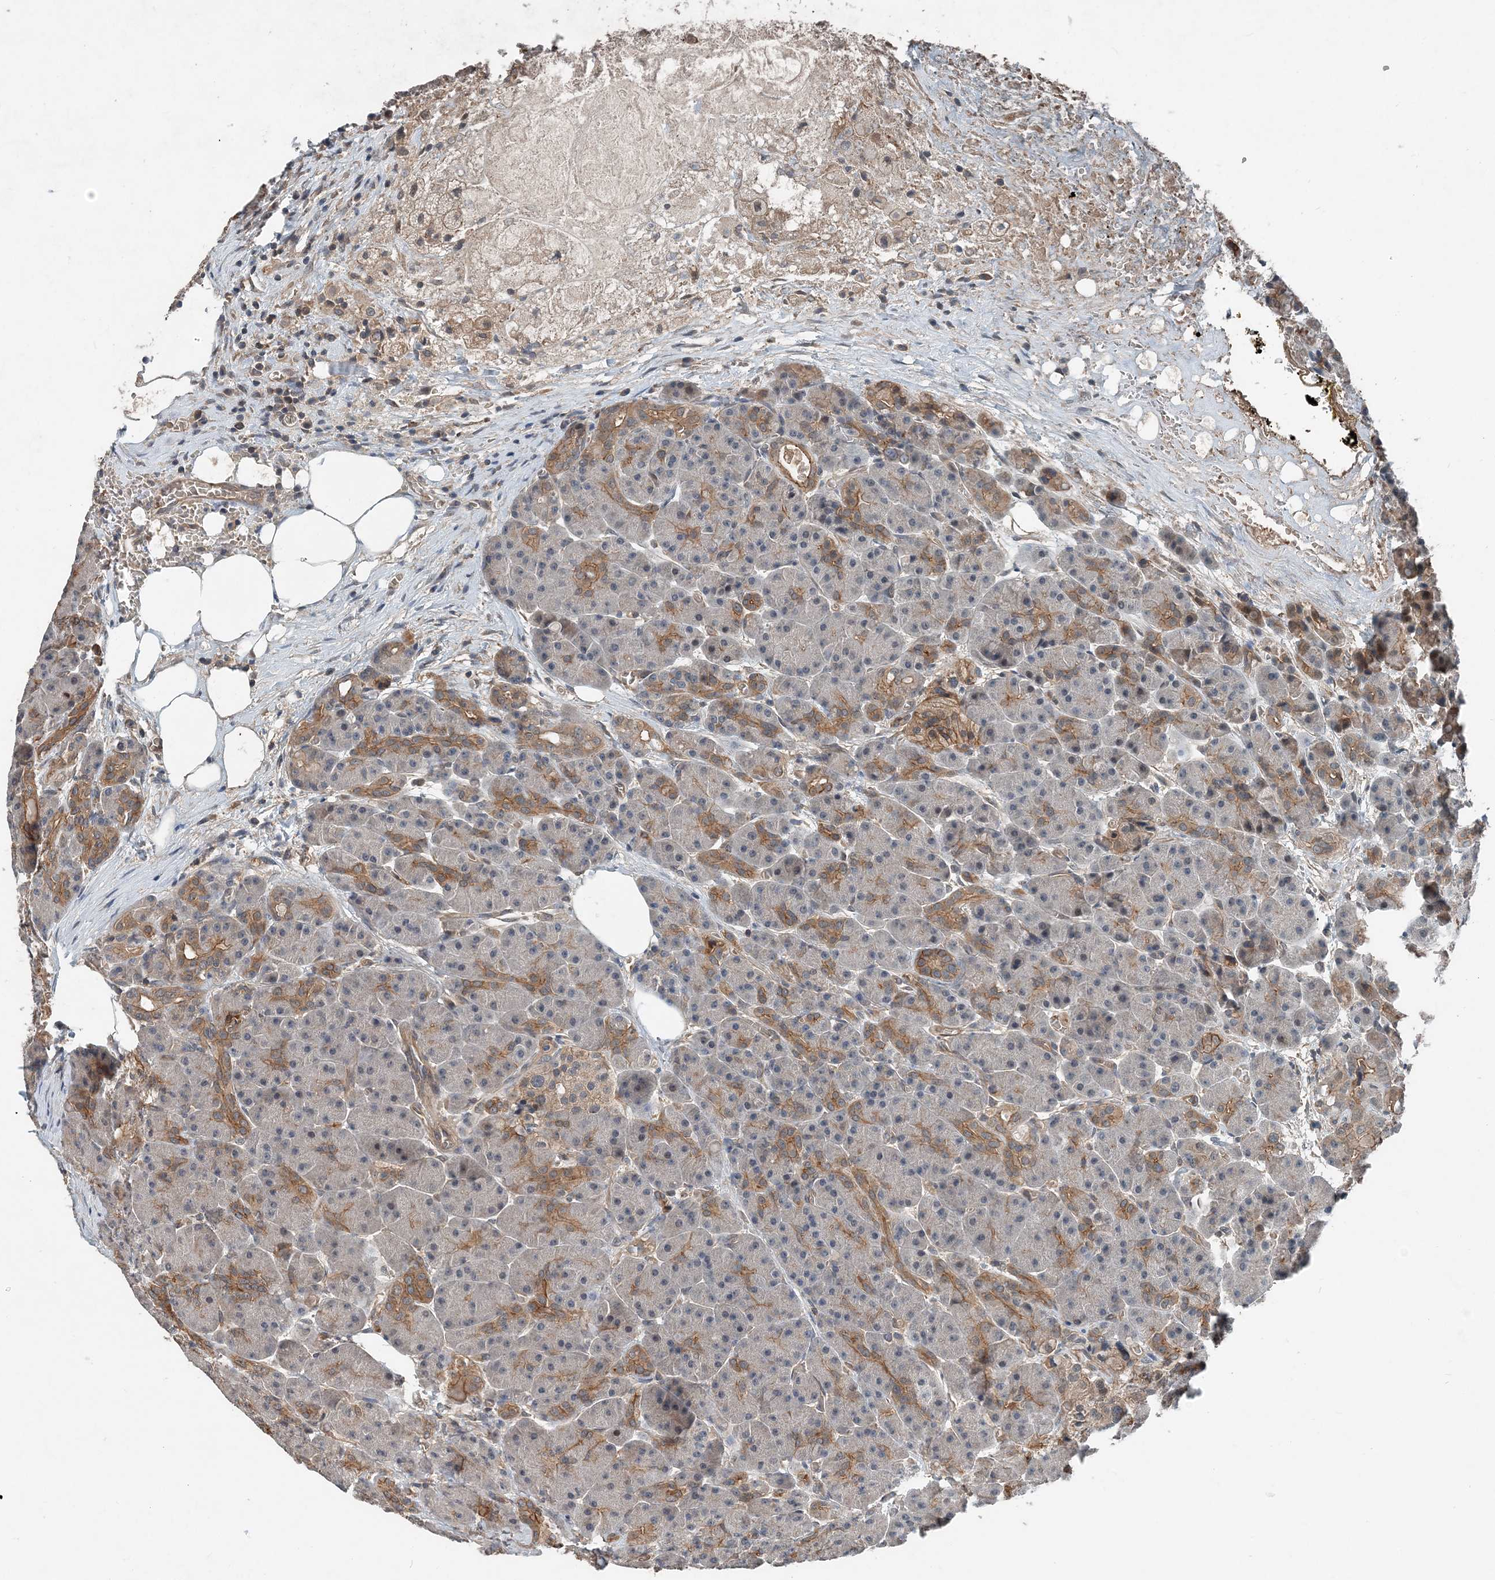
{"staining": {"intensity": "moderate", "quantity": "25%-75%", "location": "cytoplasmic/membranous"}, "tissue": "pancreas", "cell_type": "Exocrine glandular cells", "image_type": "normal", "snomed": [{"axis": "morphology", "description": "Normal tissue, NOS"}, {"axis": "topography", "description": "Pancreas"}], "caption": "A brown stain labels moderate cytoplasmic/membranous staining of a protein in exocrine glandular cells of normal pancreas.", "gene": "SMPD3", "patient": {"sex": "male", "age": 63}}